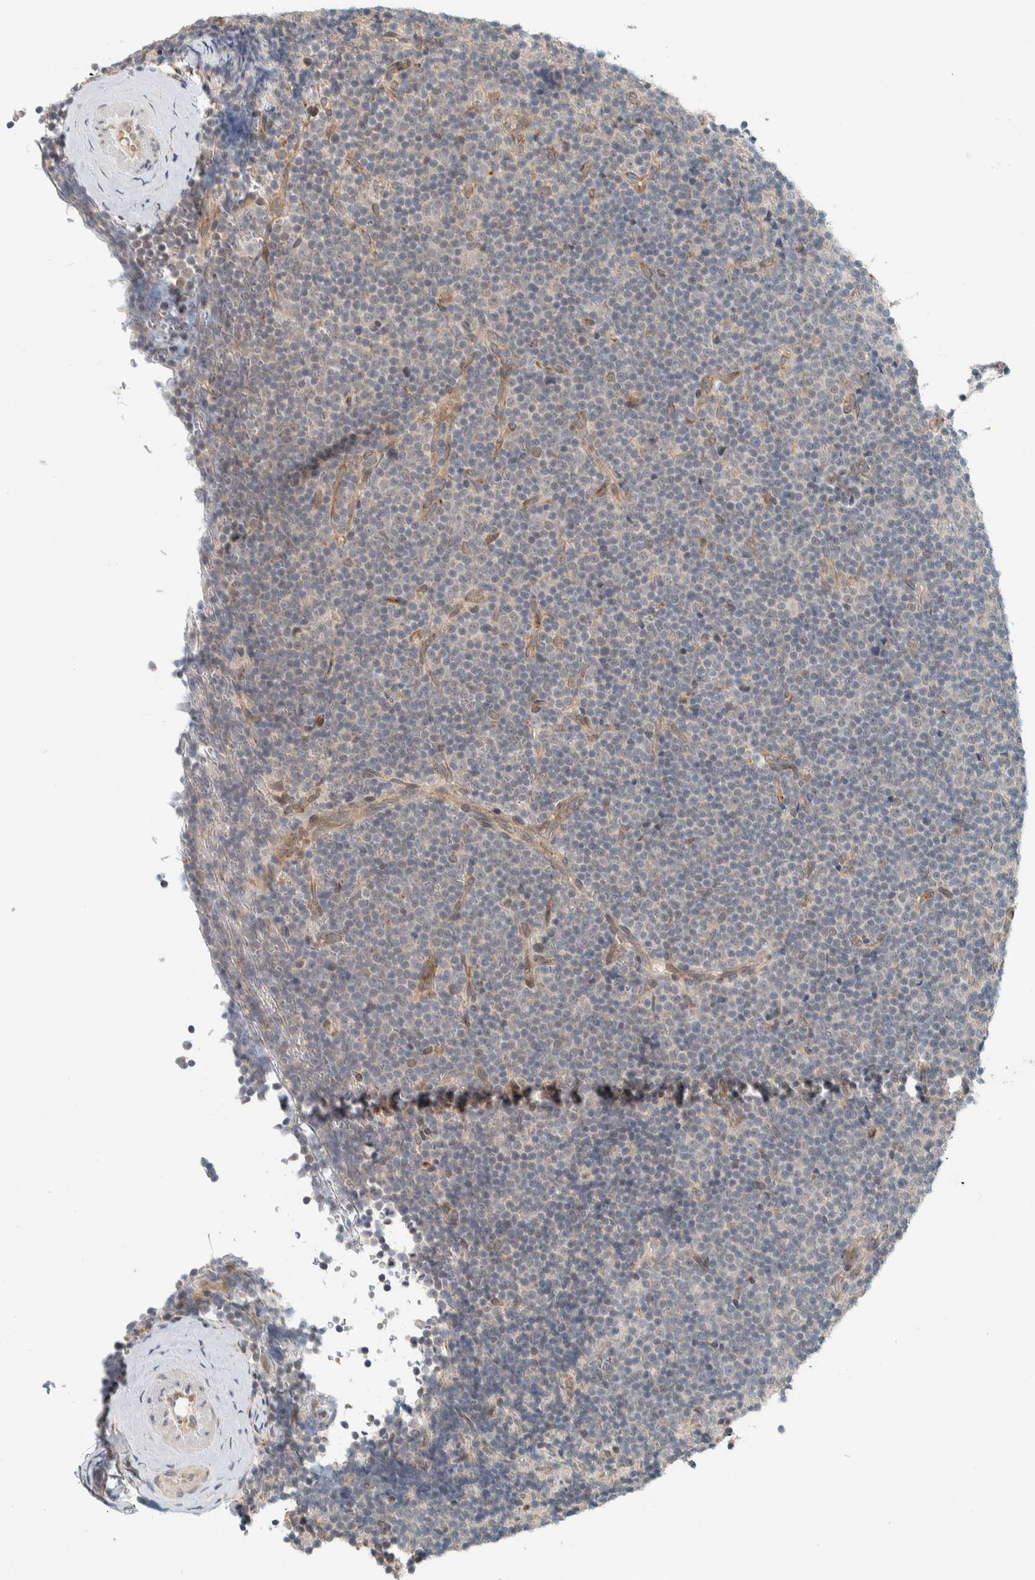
{"staining": {"intensity": "negative", "quantity": "none", "location": "none"}, "tissue": "lymphoma", "cell_type": "Tumor cells", "image_type": "cancer", "snomed": [{"axis": "morphology", "description": "Malignant lymphoma, non-Hodgkin's type, Low grade"}, {"axis": "topography", "description": "Lymph node"}], "caption": "Tumor cells show no significant protein expression in low-grade malignant lymphoma, non-Hodgkin's type. (DAB immunohistochemistry (IHC) visualized using brightfield microscopy, high magnification).", "gene": "CTBP2", "patient": {"sex": "female", "age": 67}}